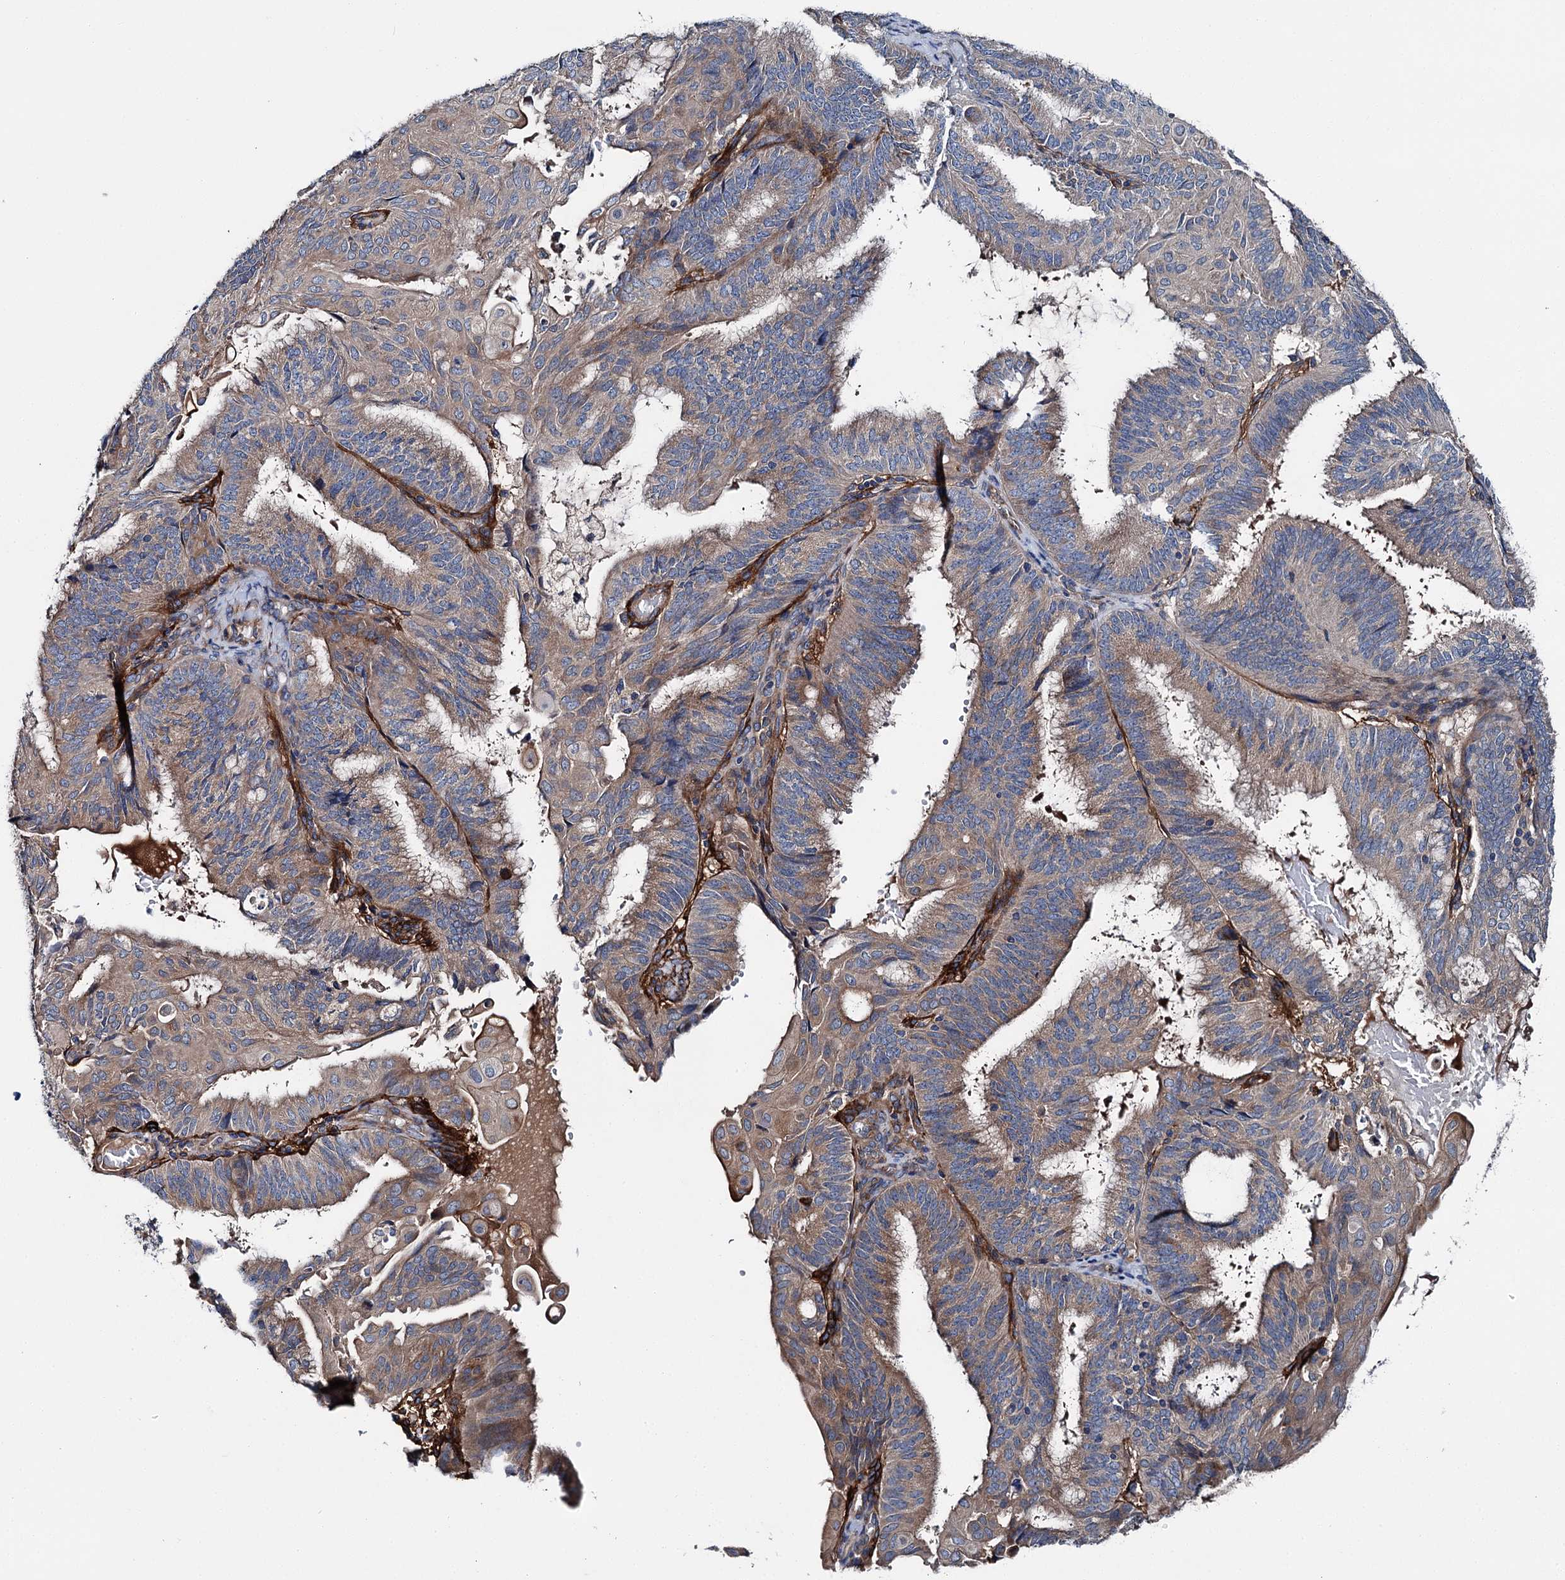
{"staining": {"intensity": "moderate", "quantity": "25%-75%", "location": "cytoplasmic/membranous"}, "tissue": "endometrial cancer", "cell_type": "Tumor cells", "image_type": "cancer", "snomed": [{"axis": "morphology", "description": "Adenocarcinoma, NOS"}, {"axis": "topography", "description": "Endometrium"}], "caption": "Brown immunohistochemical staining in human endometrial cancer (adenocarcinoma) exhibits moderate cytoplasmic/membranous positivity in approximately 25%-75% of tumor cells.", "gene": "SLC22A25", "patient": {"sex": "female", "age": 49}}